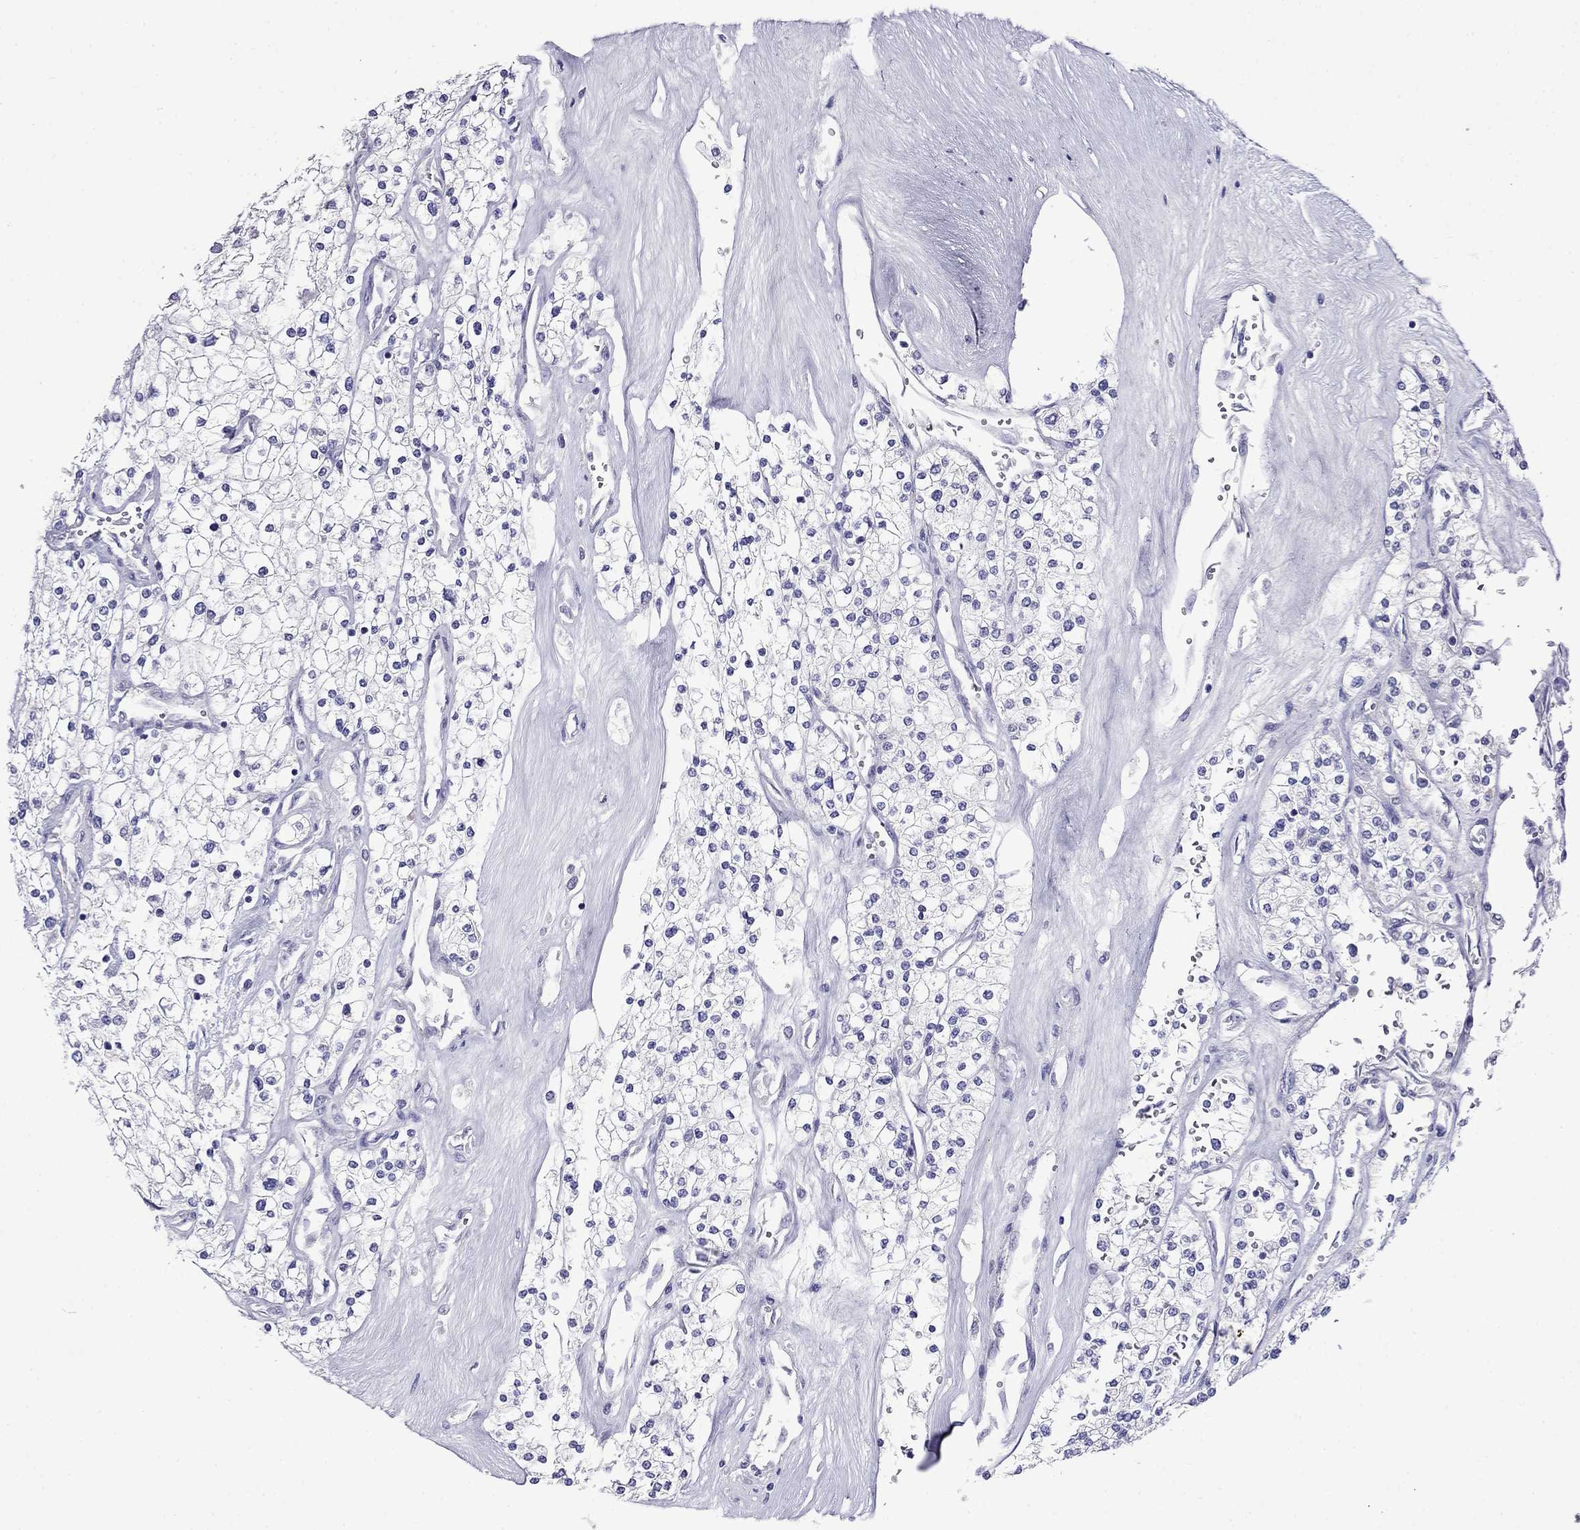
{"staining": {"intensity": "negative", "quantity": "none", "location": "none"}, "tissue": "renal cancer", "cell_type": "Tumor cells", "image_type": "cancer", "snomed": [{"axis": "morphology", "description": "Adenocarcinoma, NOS"}, {"axis": "topography", "description": "Kidney"}], "caption": "IHC of human renal cancer reveals no staining in tumor cells. (Stains: DAB (3,3'-diaminobenzidine) immunohistochemistry with hematoxylin counter stain, Microscopy: brightfield microscopy at high magnification).", "gene": "MYO15A", "patient": {"sex": "male", "age": 80}}